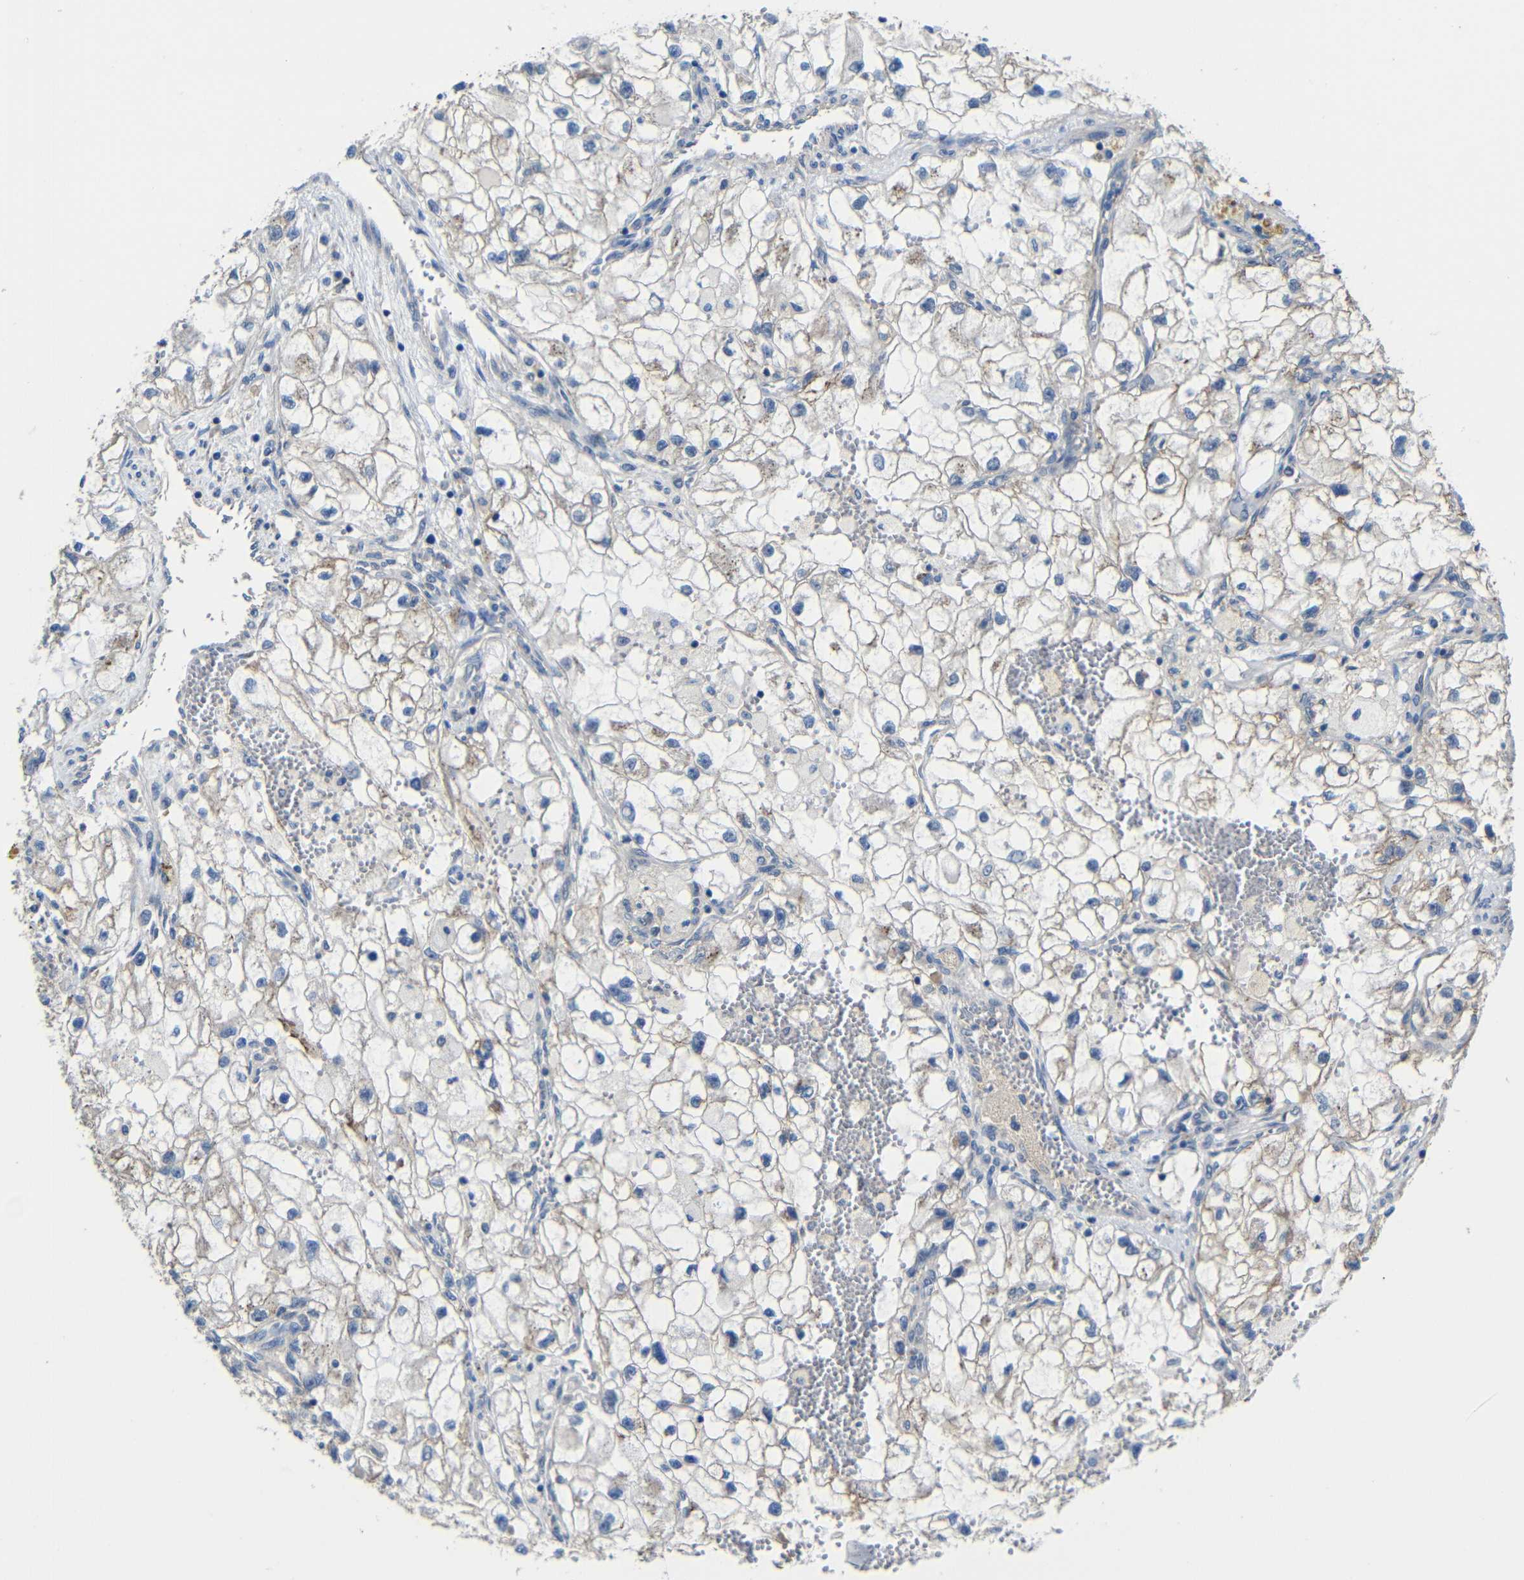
{"staining": {"intensity": "weak", "quantity": "<25%", "location": "cytoplasmic/membranous"}, "tissue": "renal cancer", "cell_type": "Tumor cells", "image_type": "cancer", "snomed": [{"axis": "morphology", "description": "Adenocarcinoma, NOS"}, {"axis": "topography", "description": "Kidney"}], "caption": "The micrograph reveals no significant positivity in tumor cells of renal cancer (adenocarcinoma).", "gene": "ZNF90", "patient": {"sex": "female", "age": 70}}